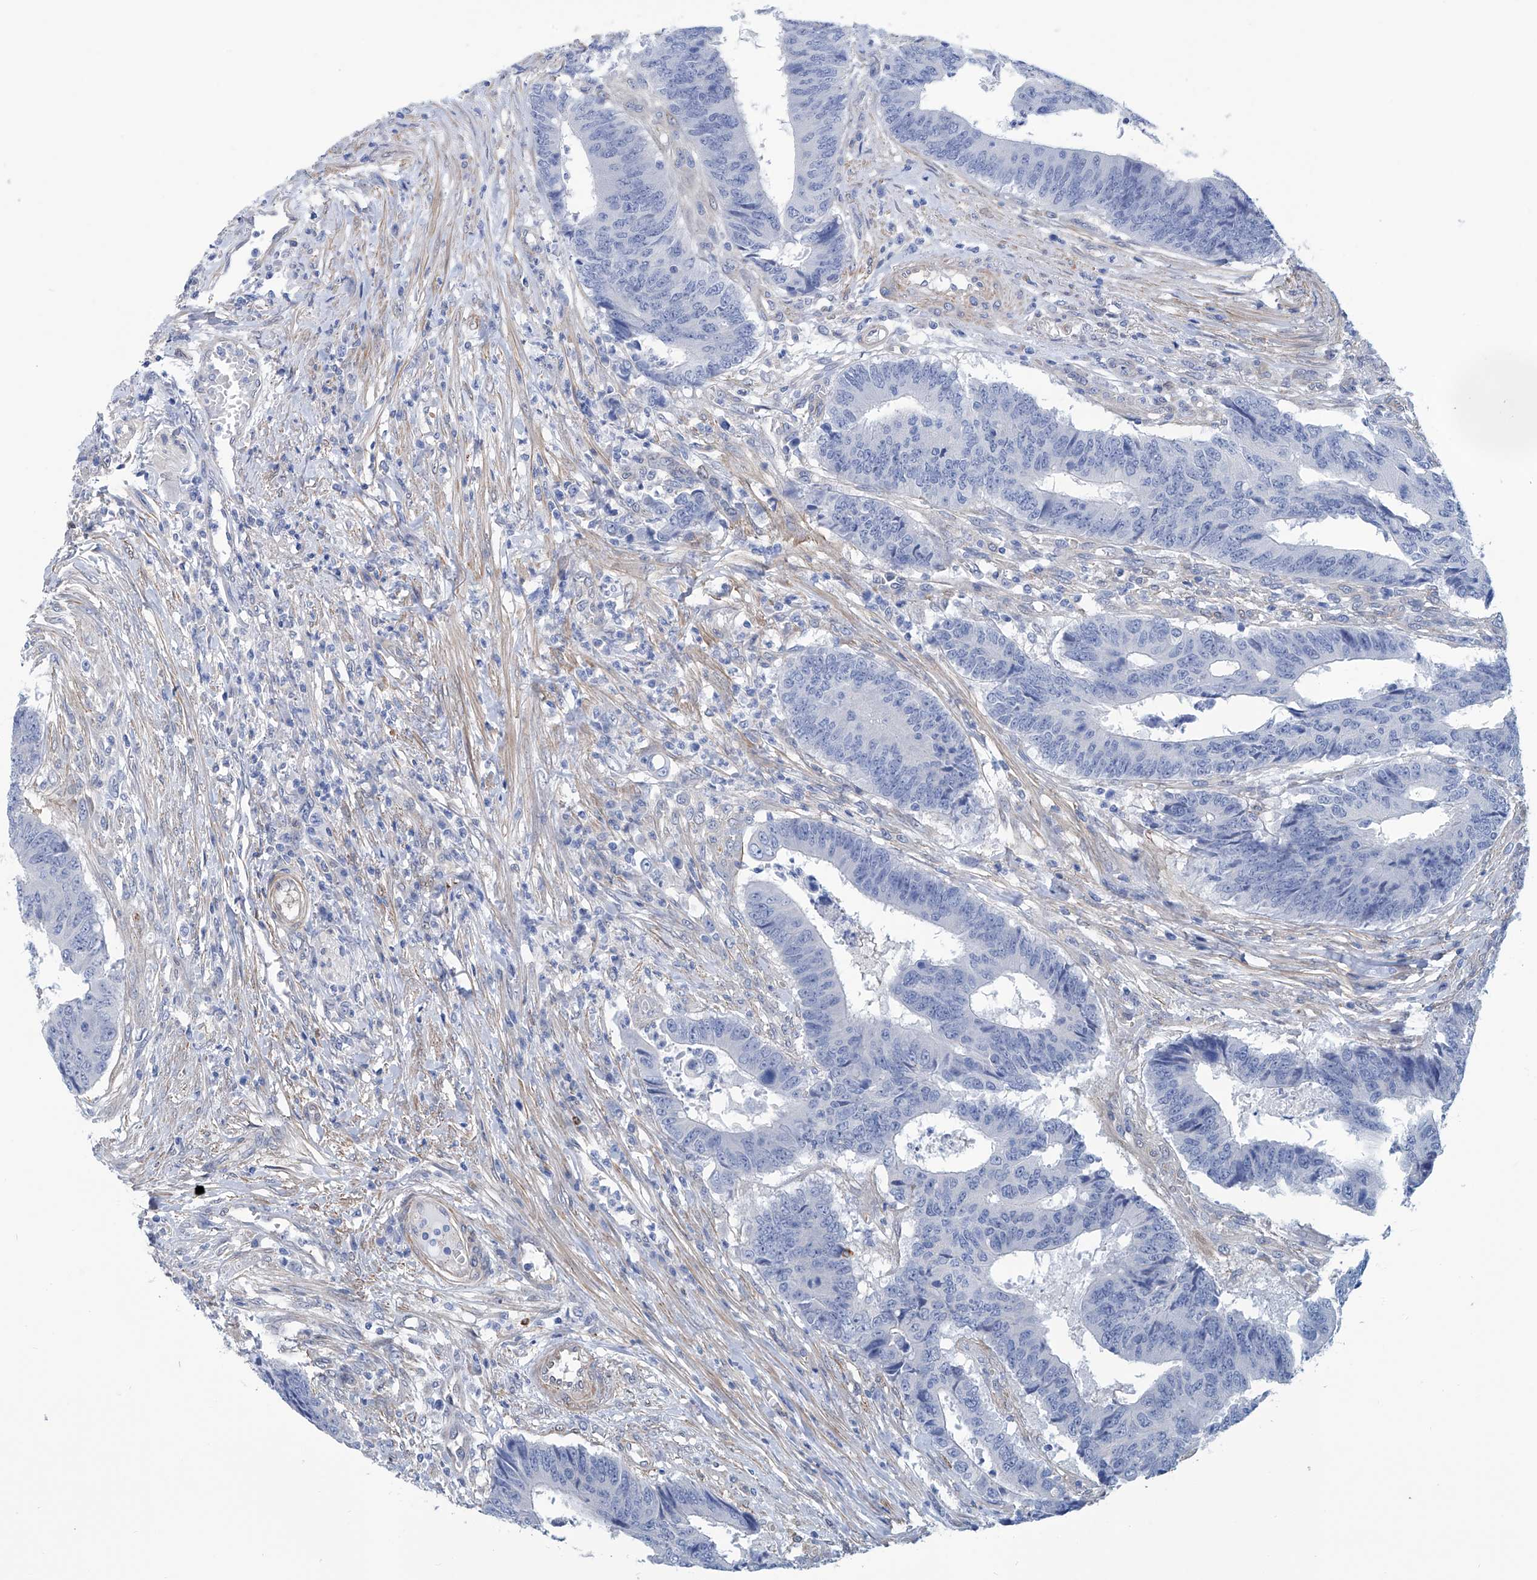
{"staining": {"intensity": "negative", "quantity": "none", "location": "none"}, "tissue": "colorectal cancer", "cell_type": "Tumor cells", "image_type": "cancer", "snomed": [{"axis": "morphology", "description": "Adenocarcinoma, NOS"}, {"axis": "topography", "description": "Rectum"}], "caption": "Immunohistochemical staining of human colorectal cancer (adenocarcinoma) exhibits no significant expression in tumor cells.", "gene": "TNN", "patient": {"sex": "male", "age": 84}}